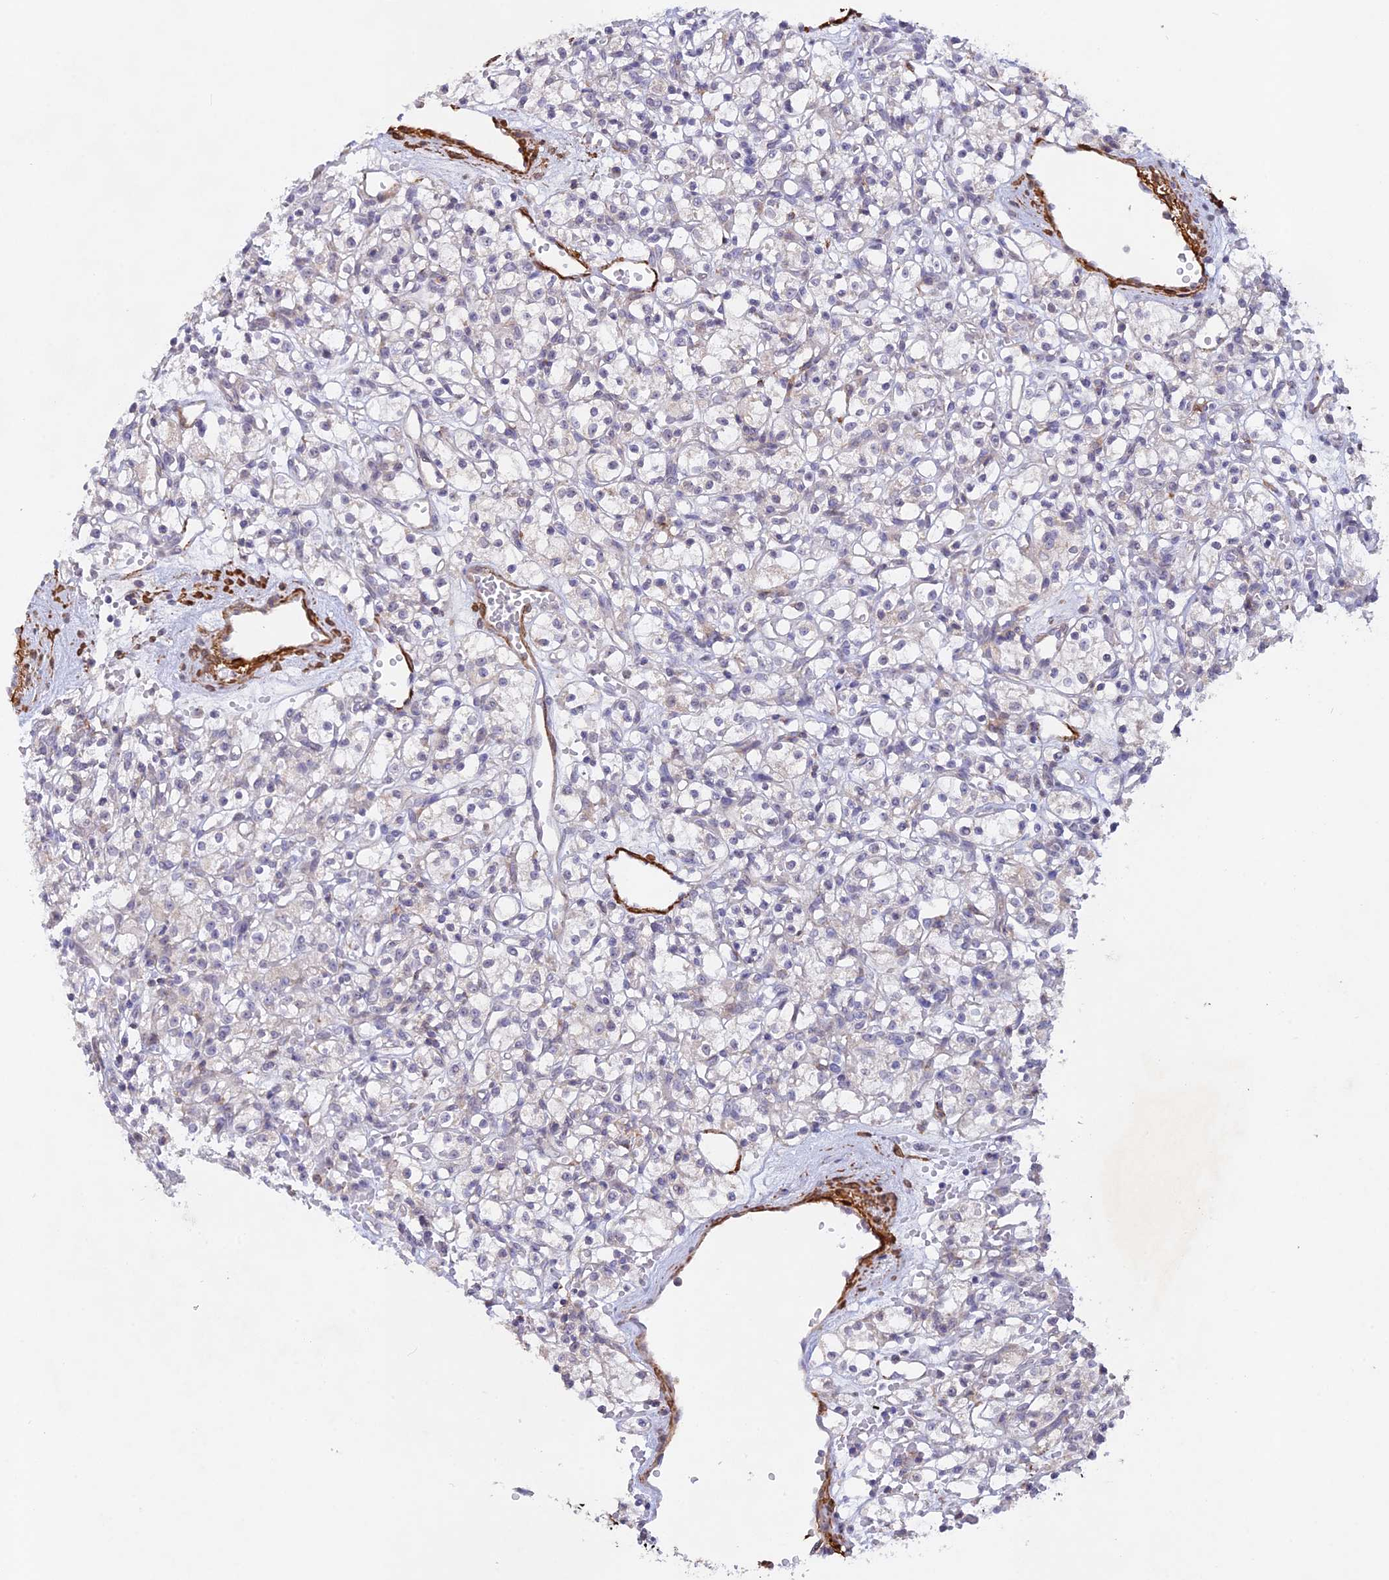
{"staining": {"intensity": "negative", "quantity": "none", "location": "none"}, "tissue": "renal cancer", "cell_type": "Tumor cells", "image_type": "cancer", "snomed": [{"axis": "morphology", "description": "Adenocarcinoma, NOS"}, {"axis": "topography", "description": "Kidney"}], "caption": "Immunohistochemical staining of human renal cancer (adenocarcinoma) reveals no significant staining in tumor cells.", "gene": "CCDC154", "patient": {"sex": "female", "age": 59}}